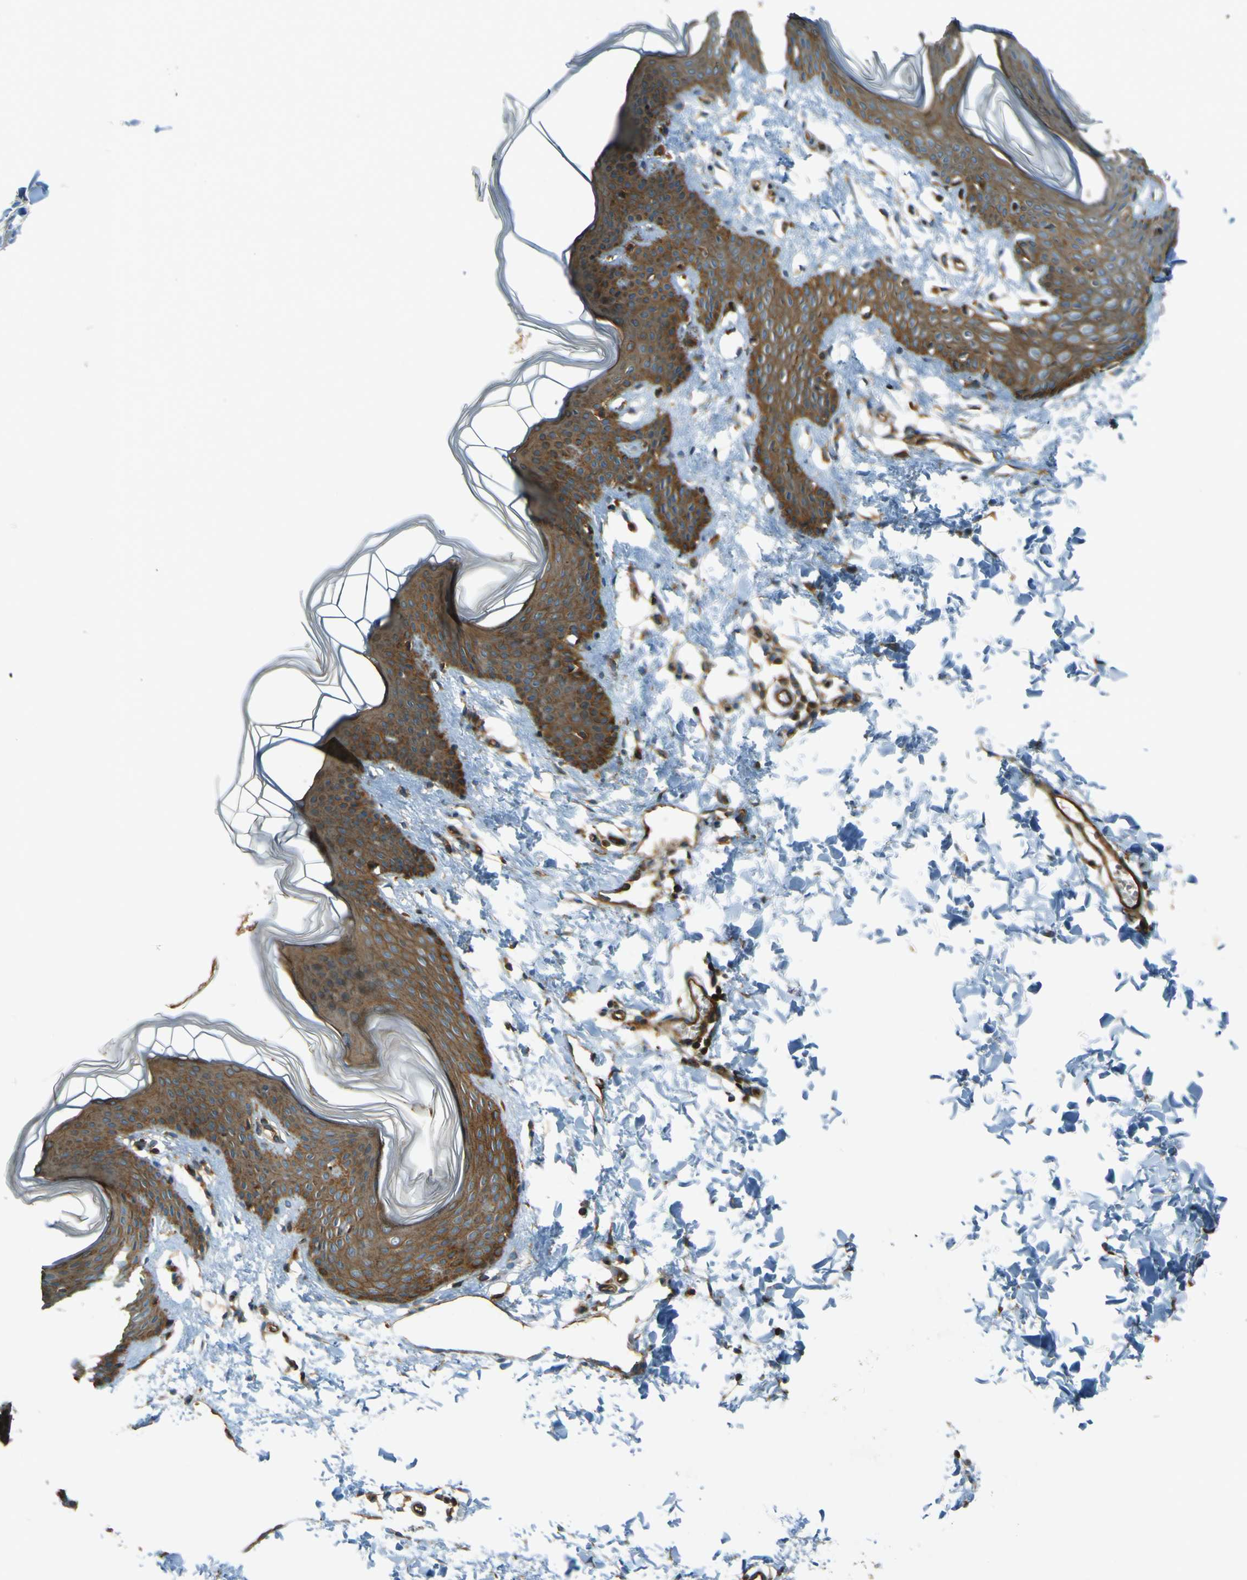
{"staining": {"intensity": "weak", "quantity": ">75%", "location": "cytoplasmic/membranous"}, "tissue": "skin", "cell_type": "Fibroblasts", "image_type": "normal", "snomed": [{"axis": "morphology", "description": "Normal tissue, NOS"}, {"axis": "topography", "description": "Skin"}], "caption": "Protein expression analysis of benign human skin reveals weak cytoplasmic/membranous staining in approximately >75% of fibroblasts. (brown staining indicates protein expression, while blue staining denotes nuclei).", "gene": "DNAJC5", "patient": {"sex": "female", "age": 17}}